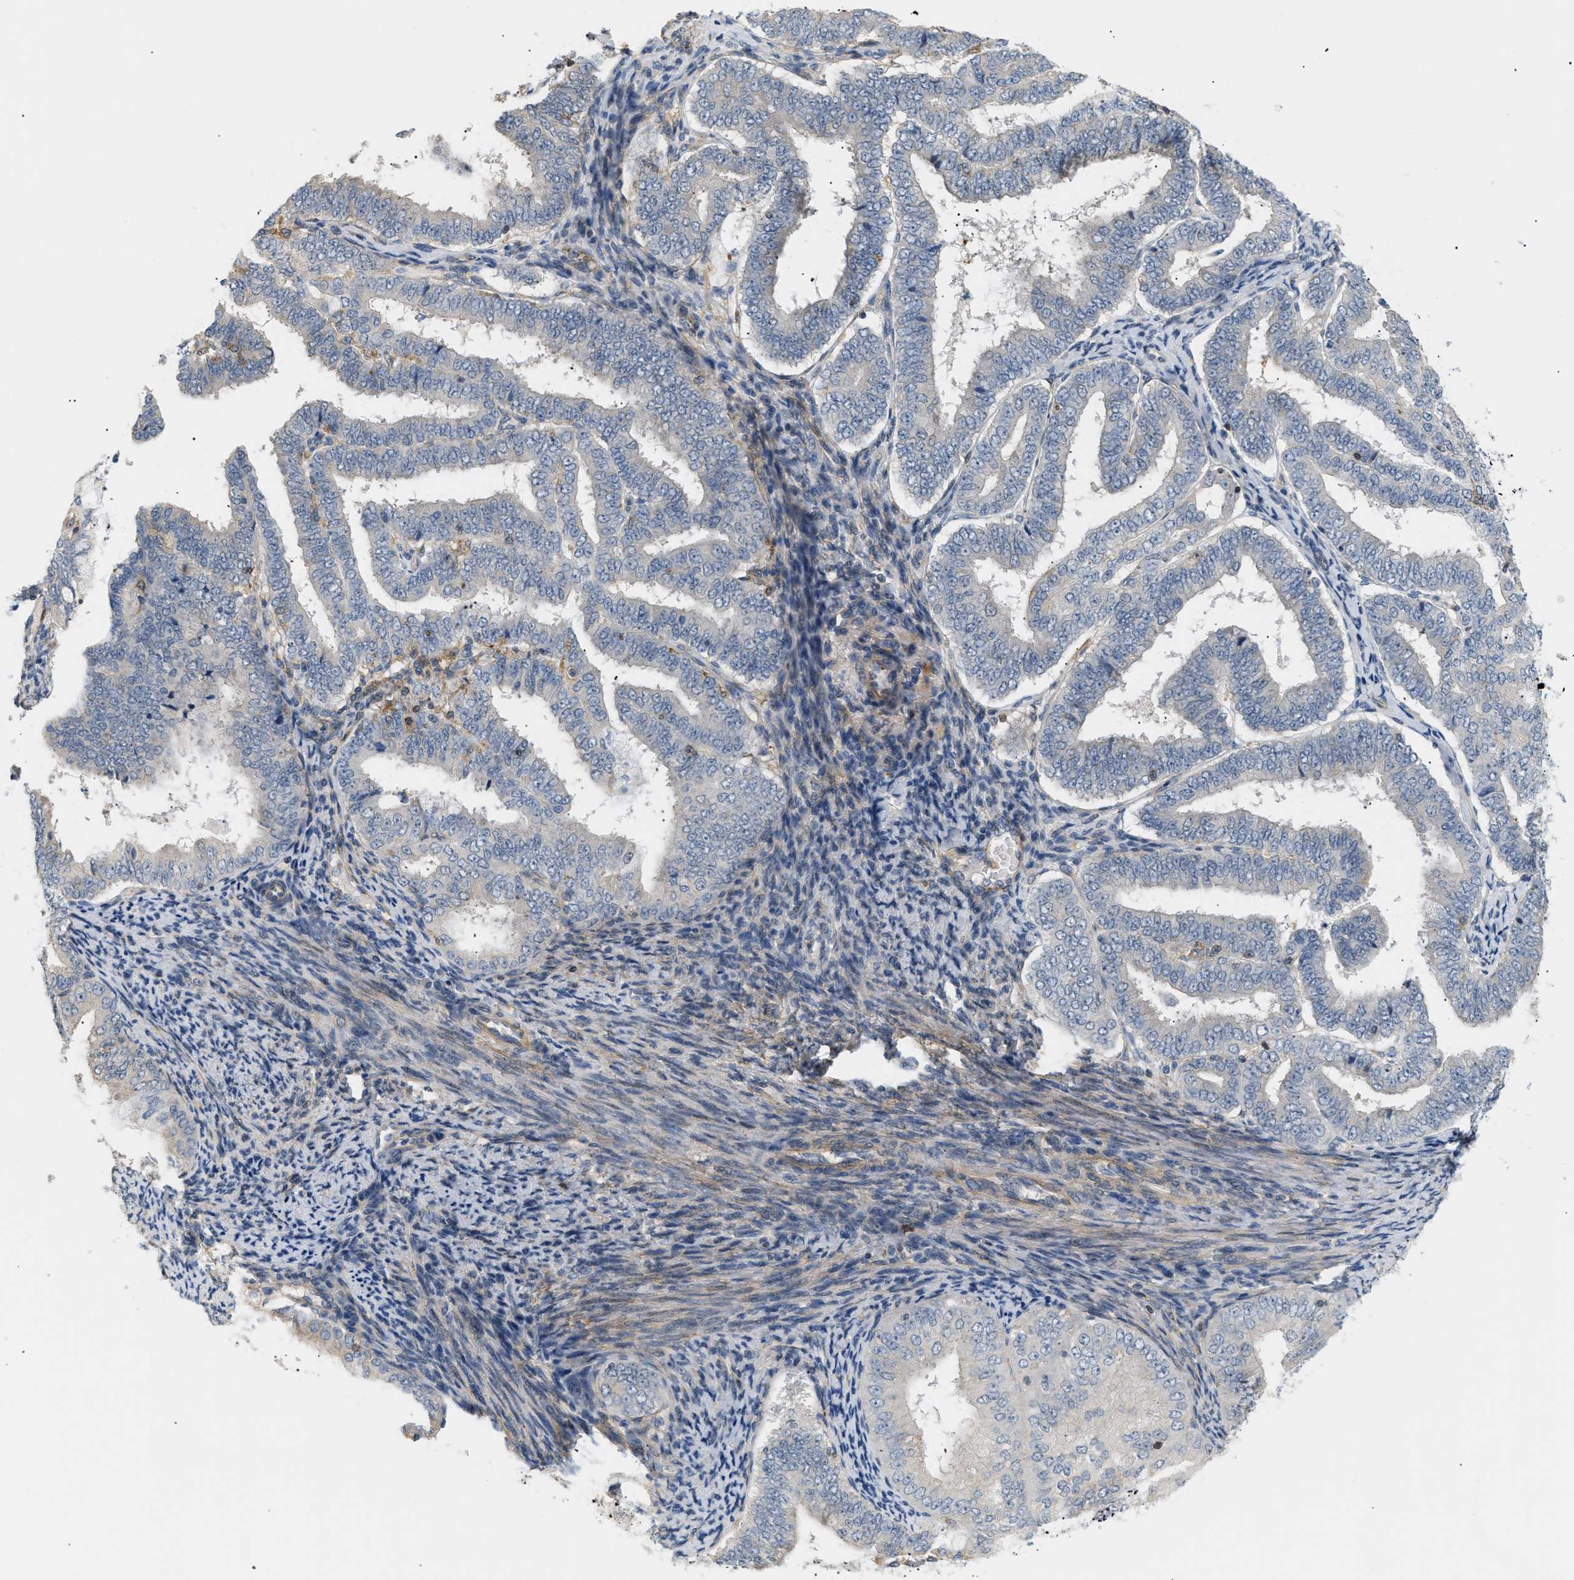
{"staining": {"intensity": "negative", "quantity": "none", "location": "none"}, "tissue": "endometrial cancer", "cell_type": "Tumor cells", "image_type": "cancer", "snomed": [{"axis": "morphology", "description": "Adenocarcinoma, NOS"}, {"axis": "topography", "description": "Endometrium"}], "caption": "Endometrial cancer was stained to show a protein in brown. There is no significant expression in tumor cells.", "gene": "CORO2B", "patient": {"sex": "female", "age": 63}}